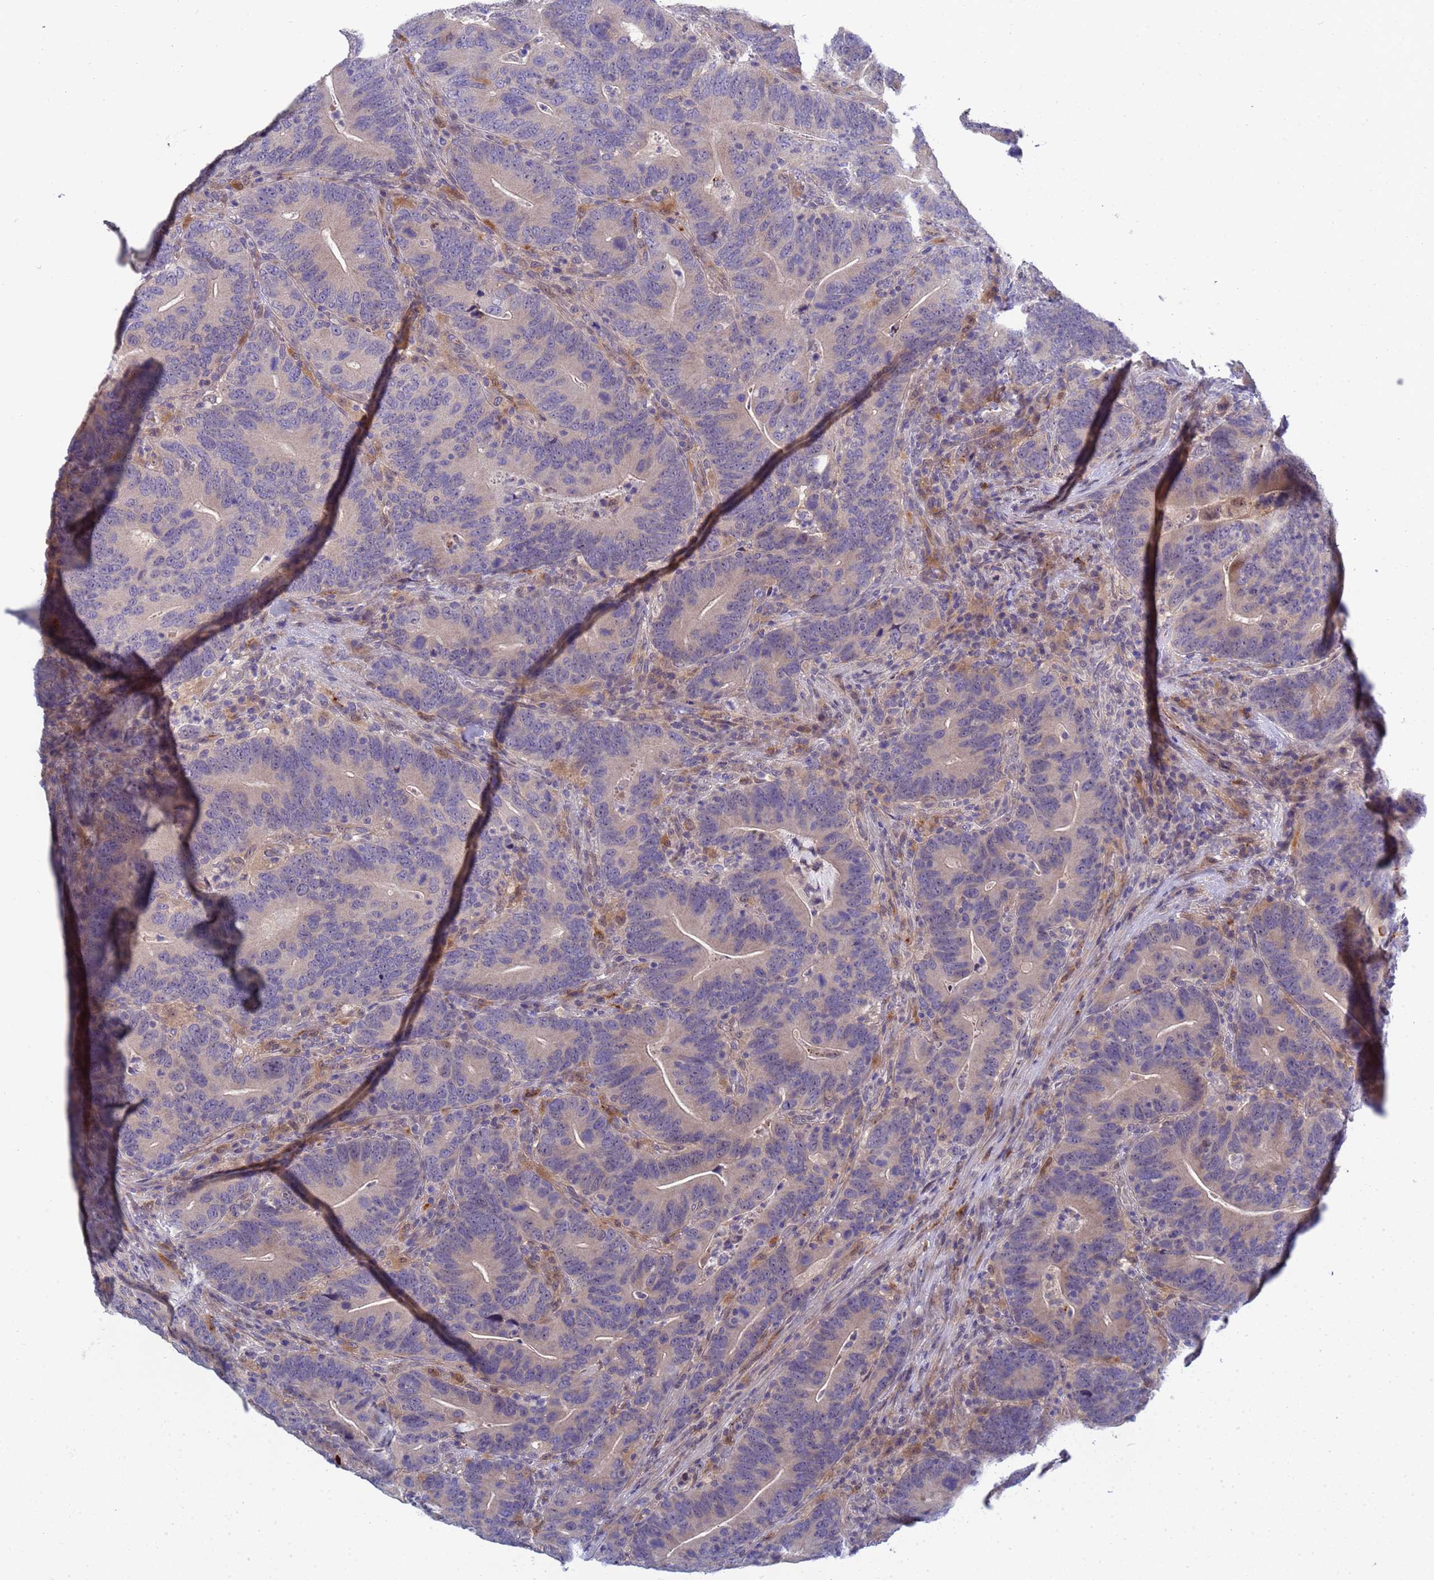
{"staining": {"intensity": "negative", "quantity": "none", "location": "none"}, "tissue": "colorectal cancer", "cell_type": "Tumor cells", "image_type": "cancer", "snomed": [{"axis": "morphology", "description": "Adenocarcinoma, NOS"}, {"axis": "topography", "description": "Colon"}], "caption": "Human adenocarcinoma (colorectal) stained for a protein using immunohistochemistry displays no staining in tumor cells.", "gene": "ENOSF1", "patient": {"sex": "female", "age": 66}}